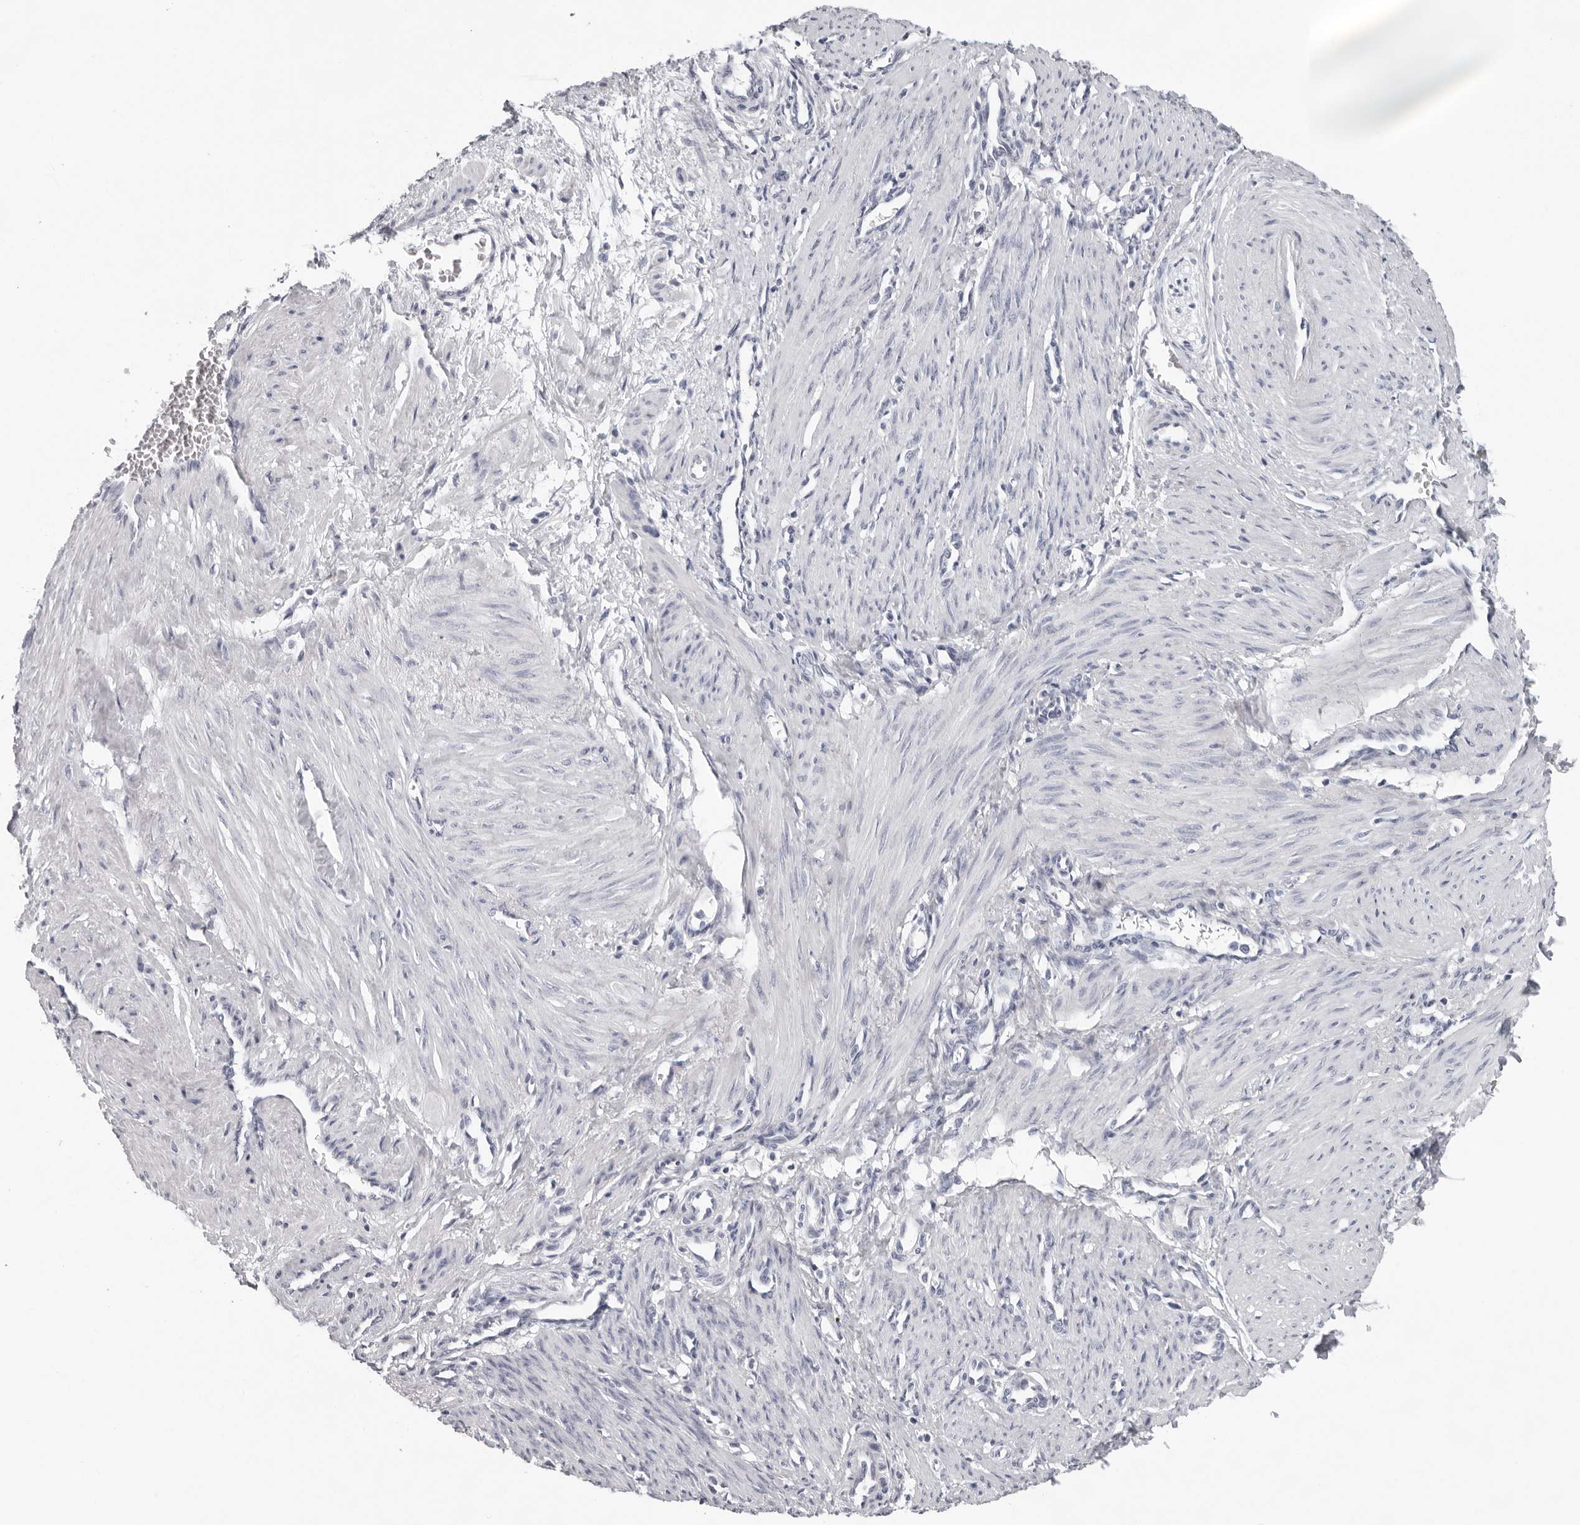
{"staining": {"intensity": "negative", "quantity": "none", "location": "none"}, "tissue": "smooth muscle", "cell_type": "Smooth muscle cells", "image_type": "normal", "snomed": [{"axis": "morphology", "description": "Normal tissue, NOS"}, {"axis": "topography", "description": "Endometrium"}], "caption": "The micrograph reveals no staining of smooth muscle cells in benign smooth muscle.", "gene": "CCDC28B", "patient": {"sex": "female", "age": 33}}